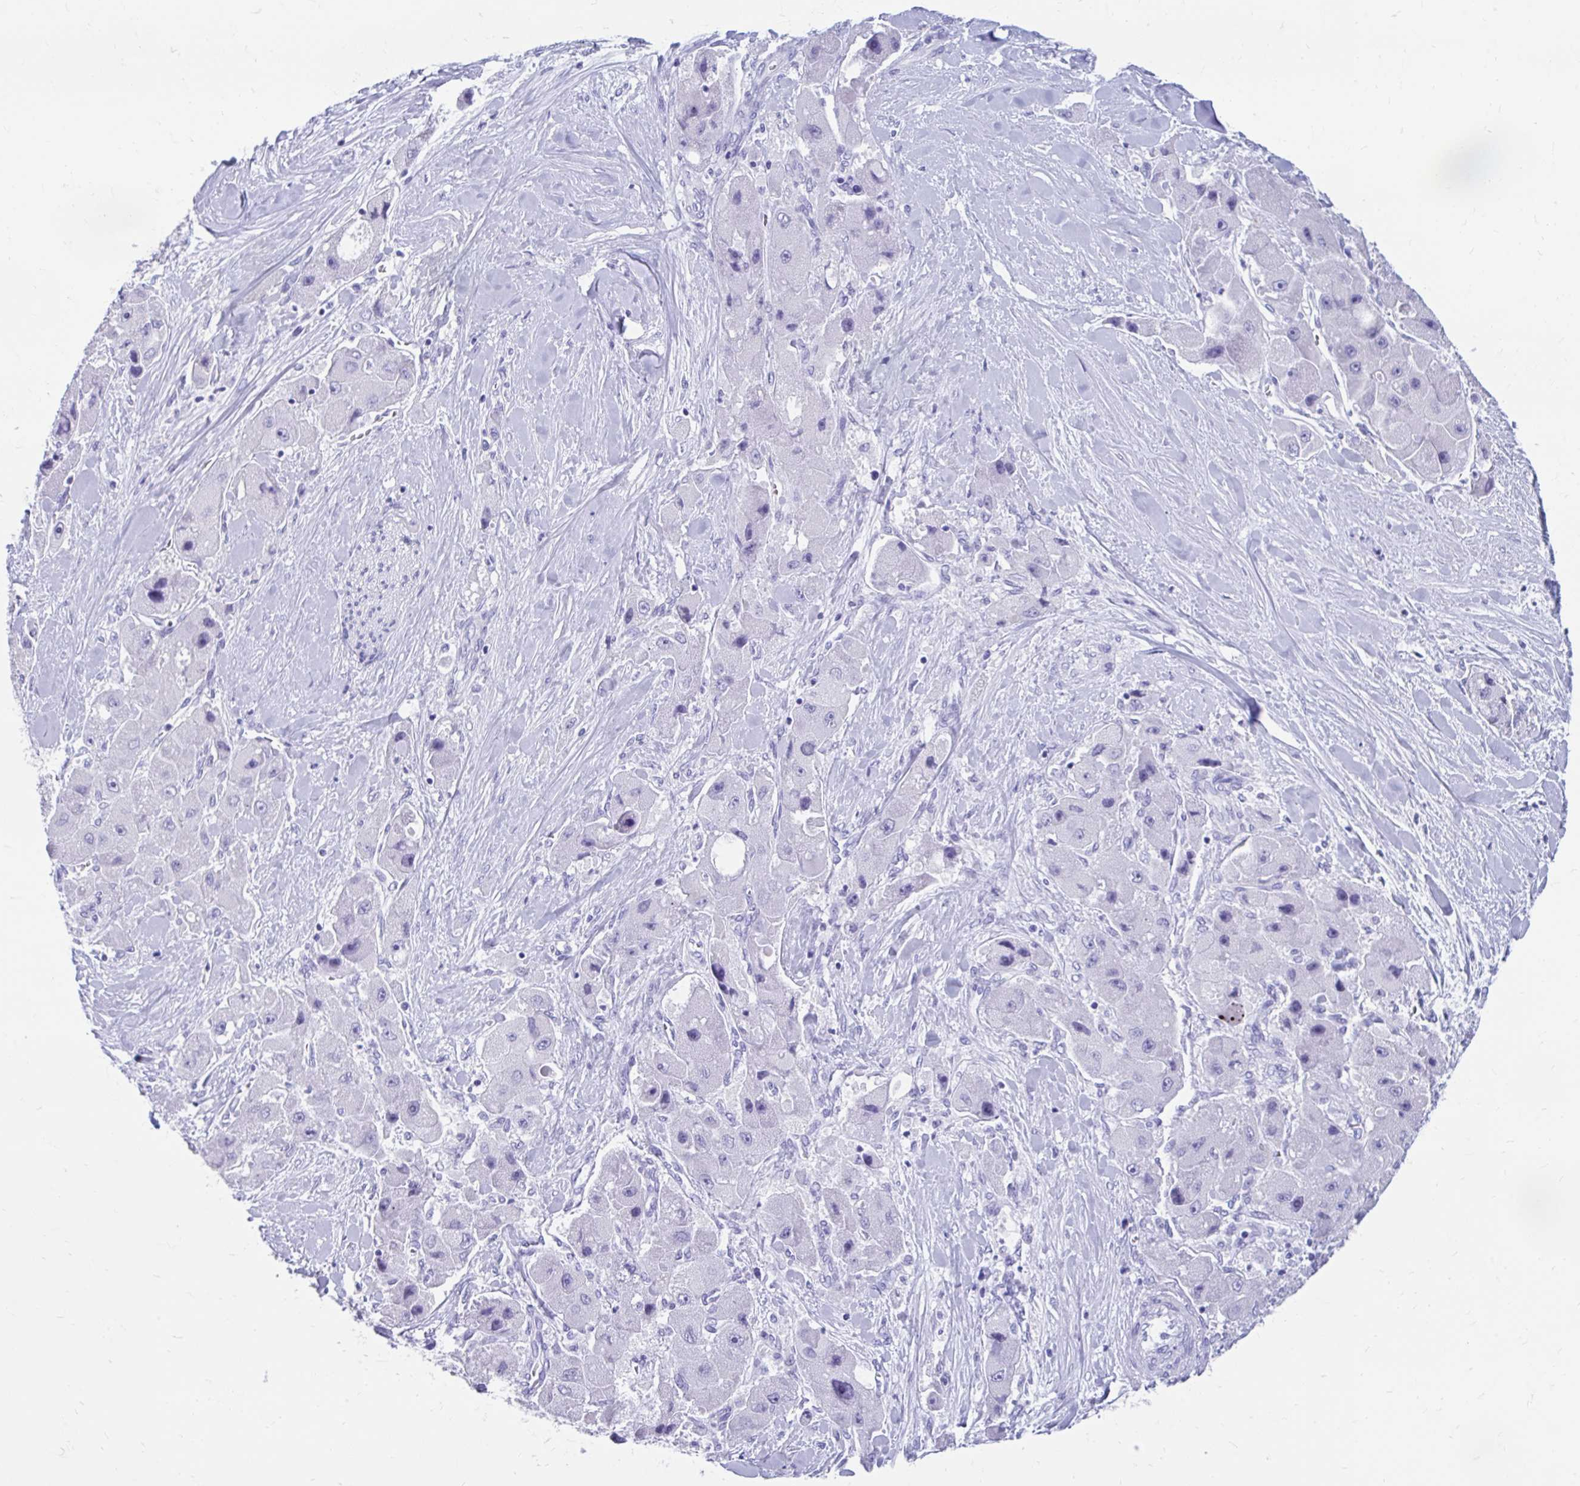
{"staining": {"intensity": "negative", "quantity": "none", "location": "none"}, "tissue": "liver cancer", "cell_type": "Tumor cells", "image_type": "cancer", "snomed": [{"axis": "morphology", "description": "Carcinoma, Hepatocellular, NOS"}, {"axis": "topography", "description": "Liver"}], "caption": "Immunohistochemical staining of human hepatocellular carcinoma (liver) reveals no significant positivity in tumor cells. (Stains: DAB (3,3'-diaminobenzidine) IHC with hematoxylin counter stain, Microscopy: brightfield microscopy at high magnification).", "gene": "SMIM9", "patient": {"sex": "male", "age": 24}}